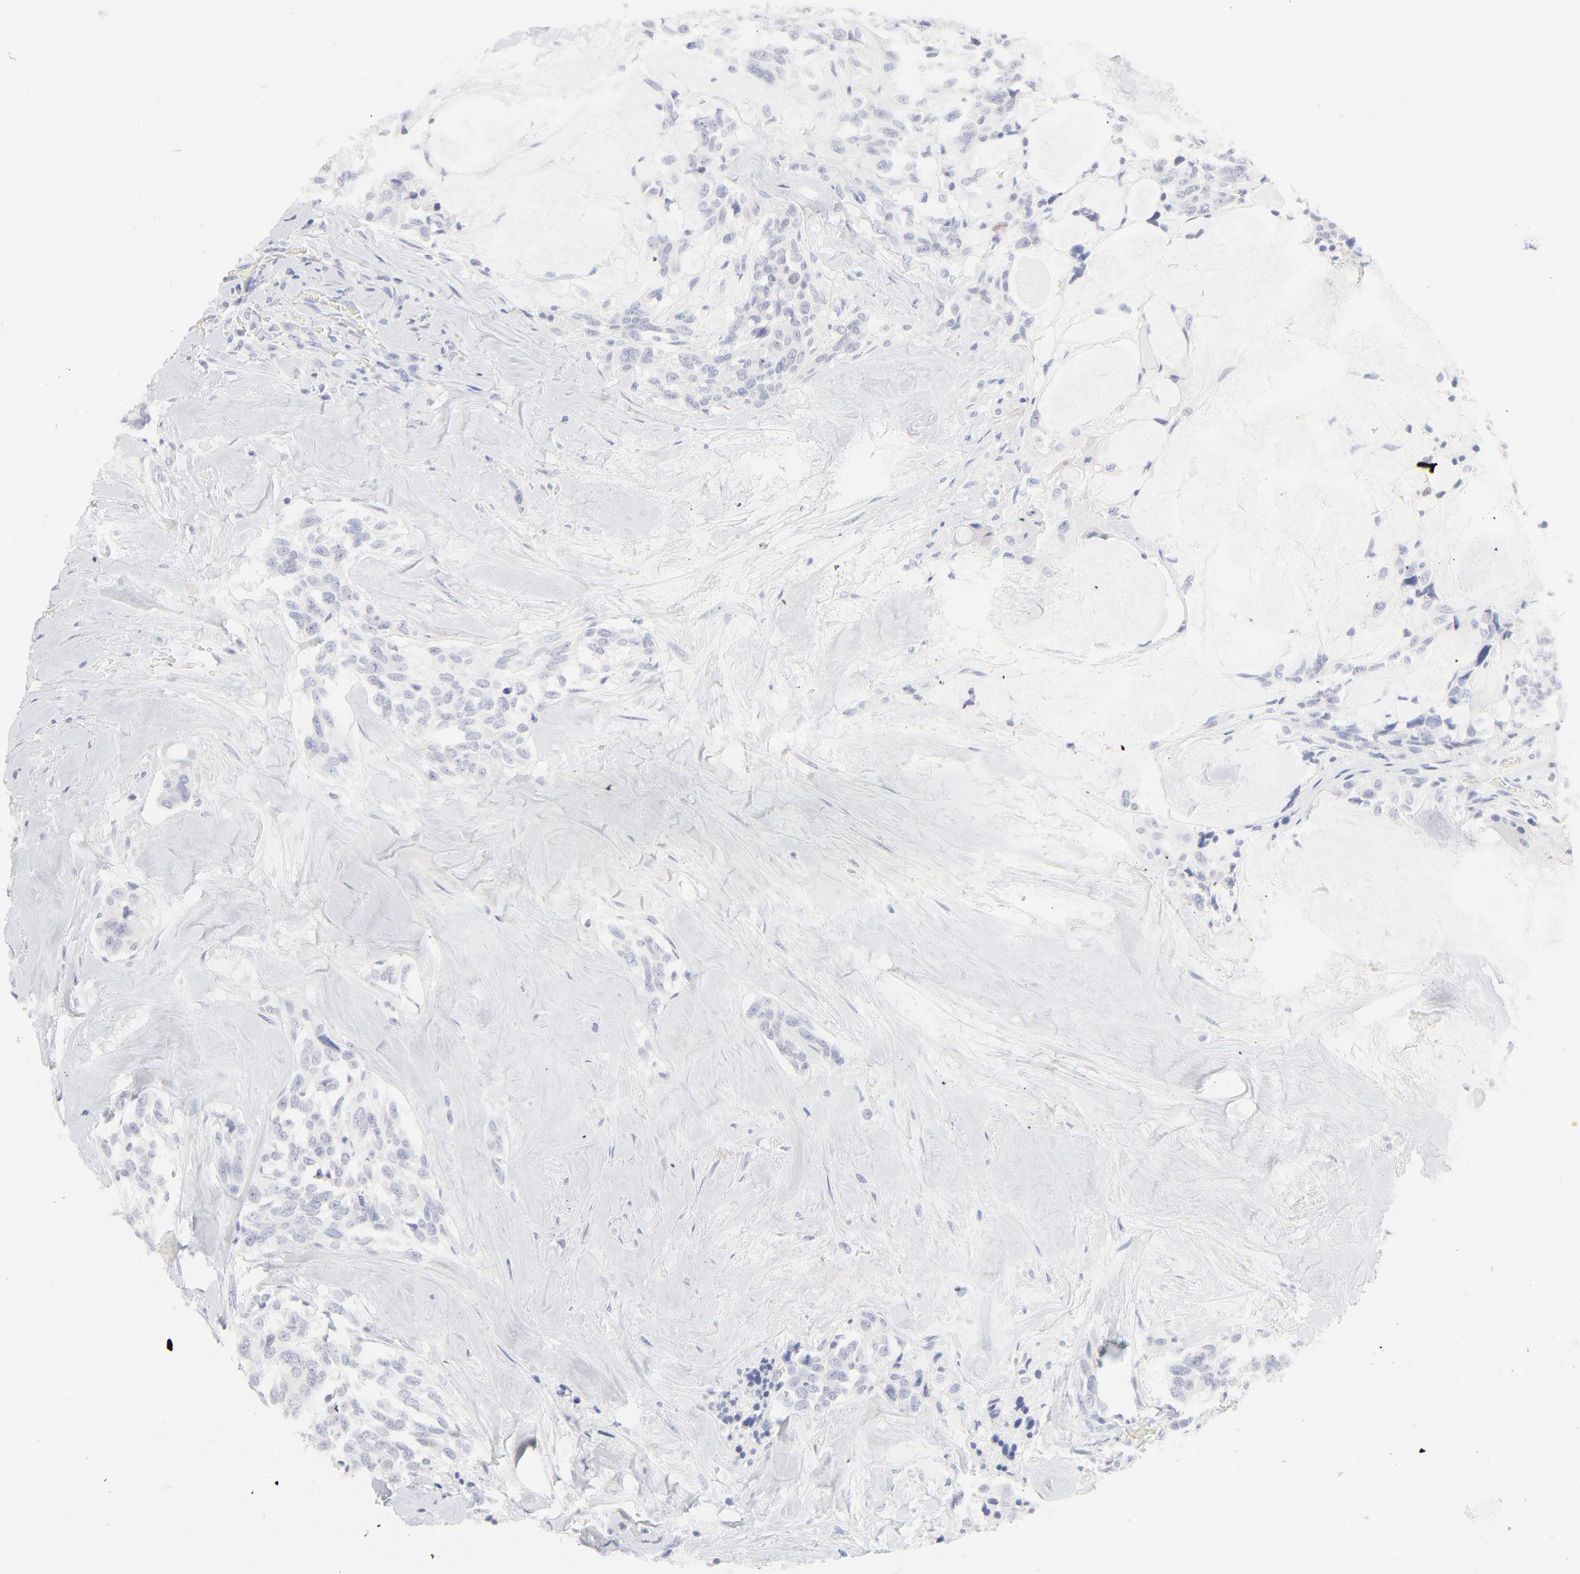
{"staining": {"intensity": "negative", "quantity": "none", "location": "none"}, "tissue": "thyroid cancer", "cell_type": "Tumor cells", "image_type": "cancer", "snomed": [{"axis": "morphology", "description": "Carcinoma, NOS"}, {"axis": "morphology", "description": "Carcinoid, malignant, NOS"}, {"axis": "topography", "description": "Thyroid gland"}], "caption": "Immunohistochemistry (IHC) of human thyroid cancer (carcinoma) demonstrates no staining in tumor cells.", "gene": "ELF3", "patient": {"sex": "male", "age": 33}}